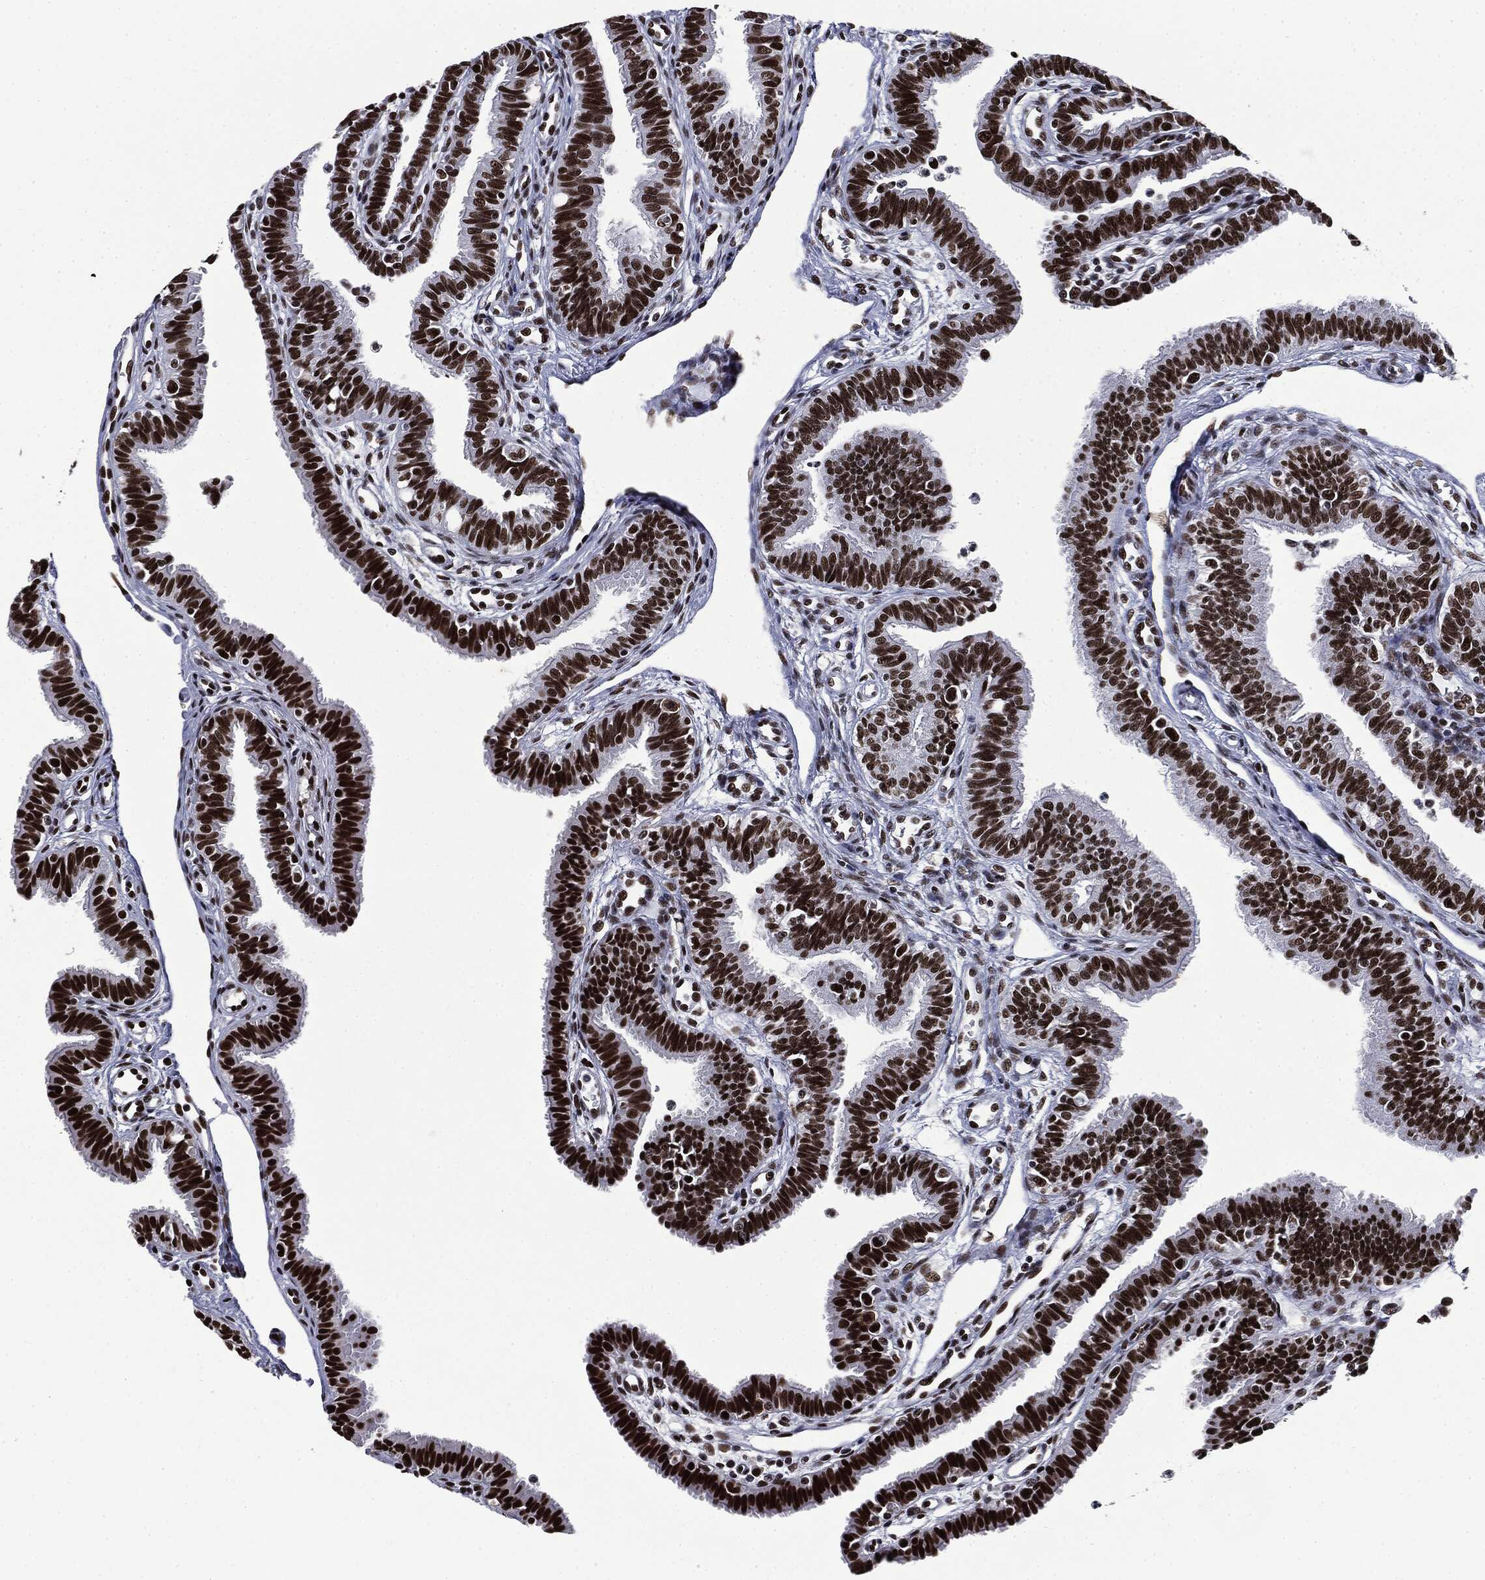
{"staining": {"intensity": "strong", "quantity": ">75%", "location": "nuclear"}, "tissue": "fallopian tube", "cell_type": "Glandular cells", "image_type": "normal", "snomed": [{"axis": "morphology", "description": "Normal tissue, NOS"}, {"axis": "topography", "description": "Fallopian tube"}], "caption": "Protein staining of unremarkable fallopian tube demonstrates strong nuclear expression in approximately >75% of glandular cells.", "gene": "MSH2", "patient": {"sex": "female", "age": 36}}